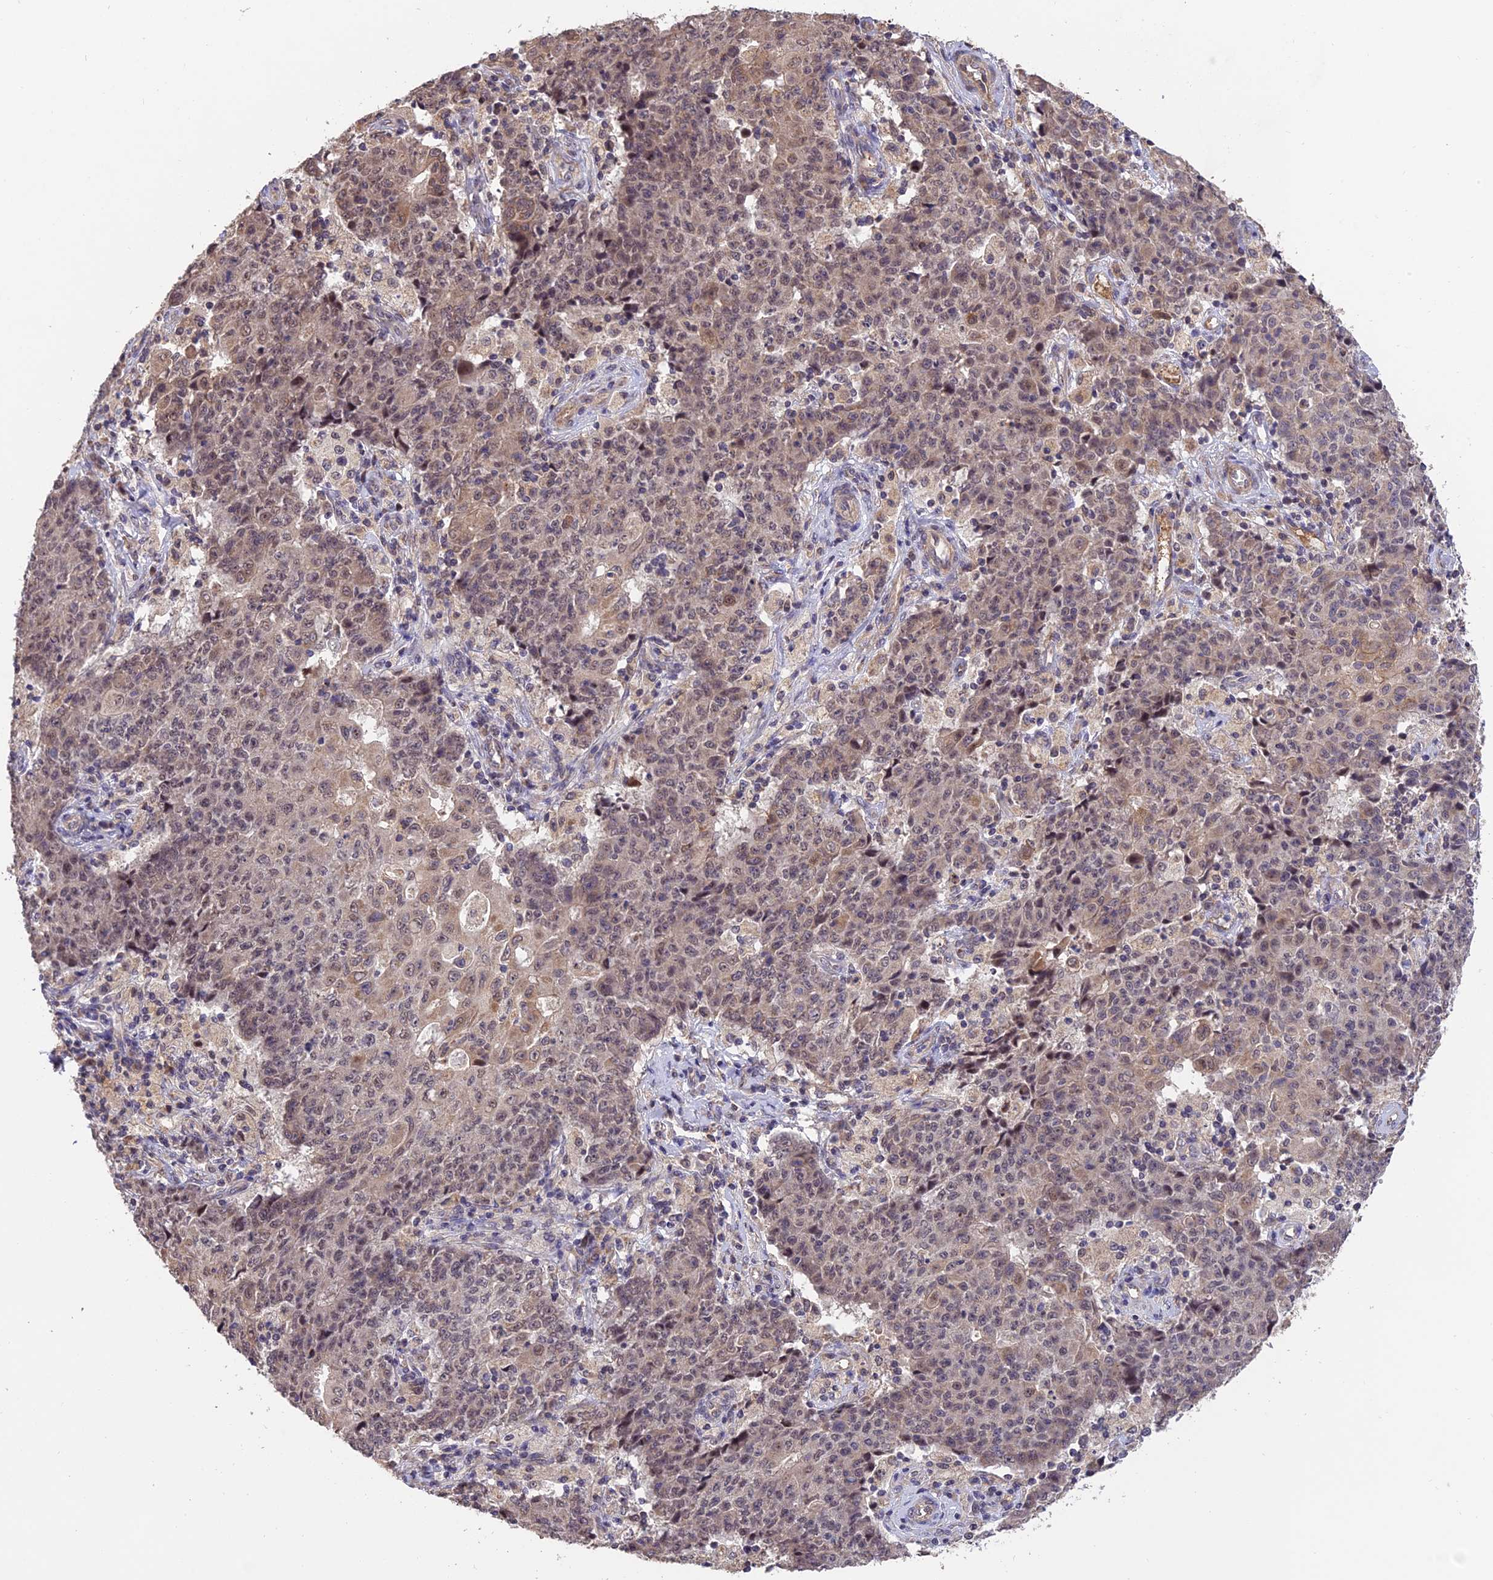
{"staining": {"intensity": "weak", "quantity": "25%-75%", "location": "cytoplasmic/membranous,nuclear"}, "tissue": "ovarian cancer", "cell_type": "Tumor cells", "image_type": "cancer", "snomed": [{"axis": "morphology", "description": "Carcinoma, endometroid"}, {"axis": "topography", "description": "Ovary"}], "caption": "Ovarian endometroid carcinoma stained for a protein exhibits weak cytoplasmic/membranous and nuclear positivity in tumor cells.", "gene": "MNS1", "patient": {"sex": "female", "age": 42}}